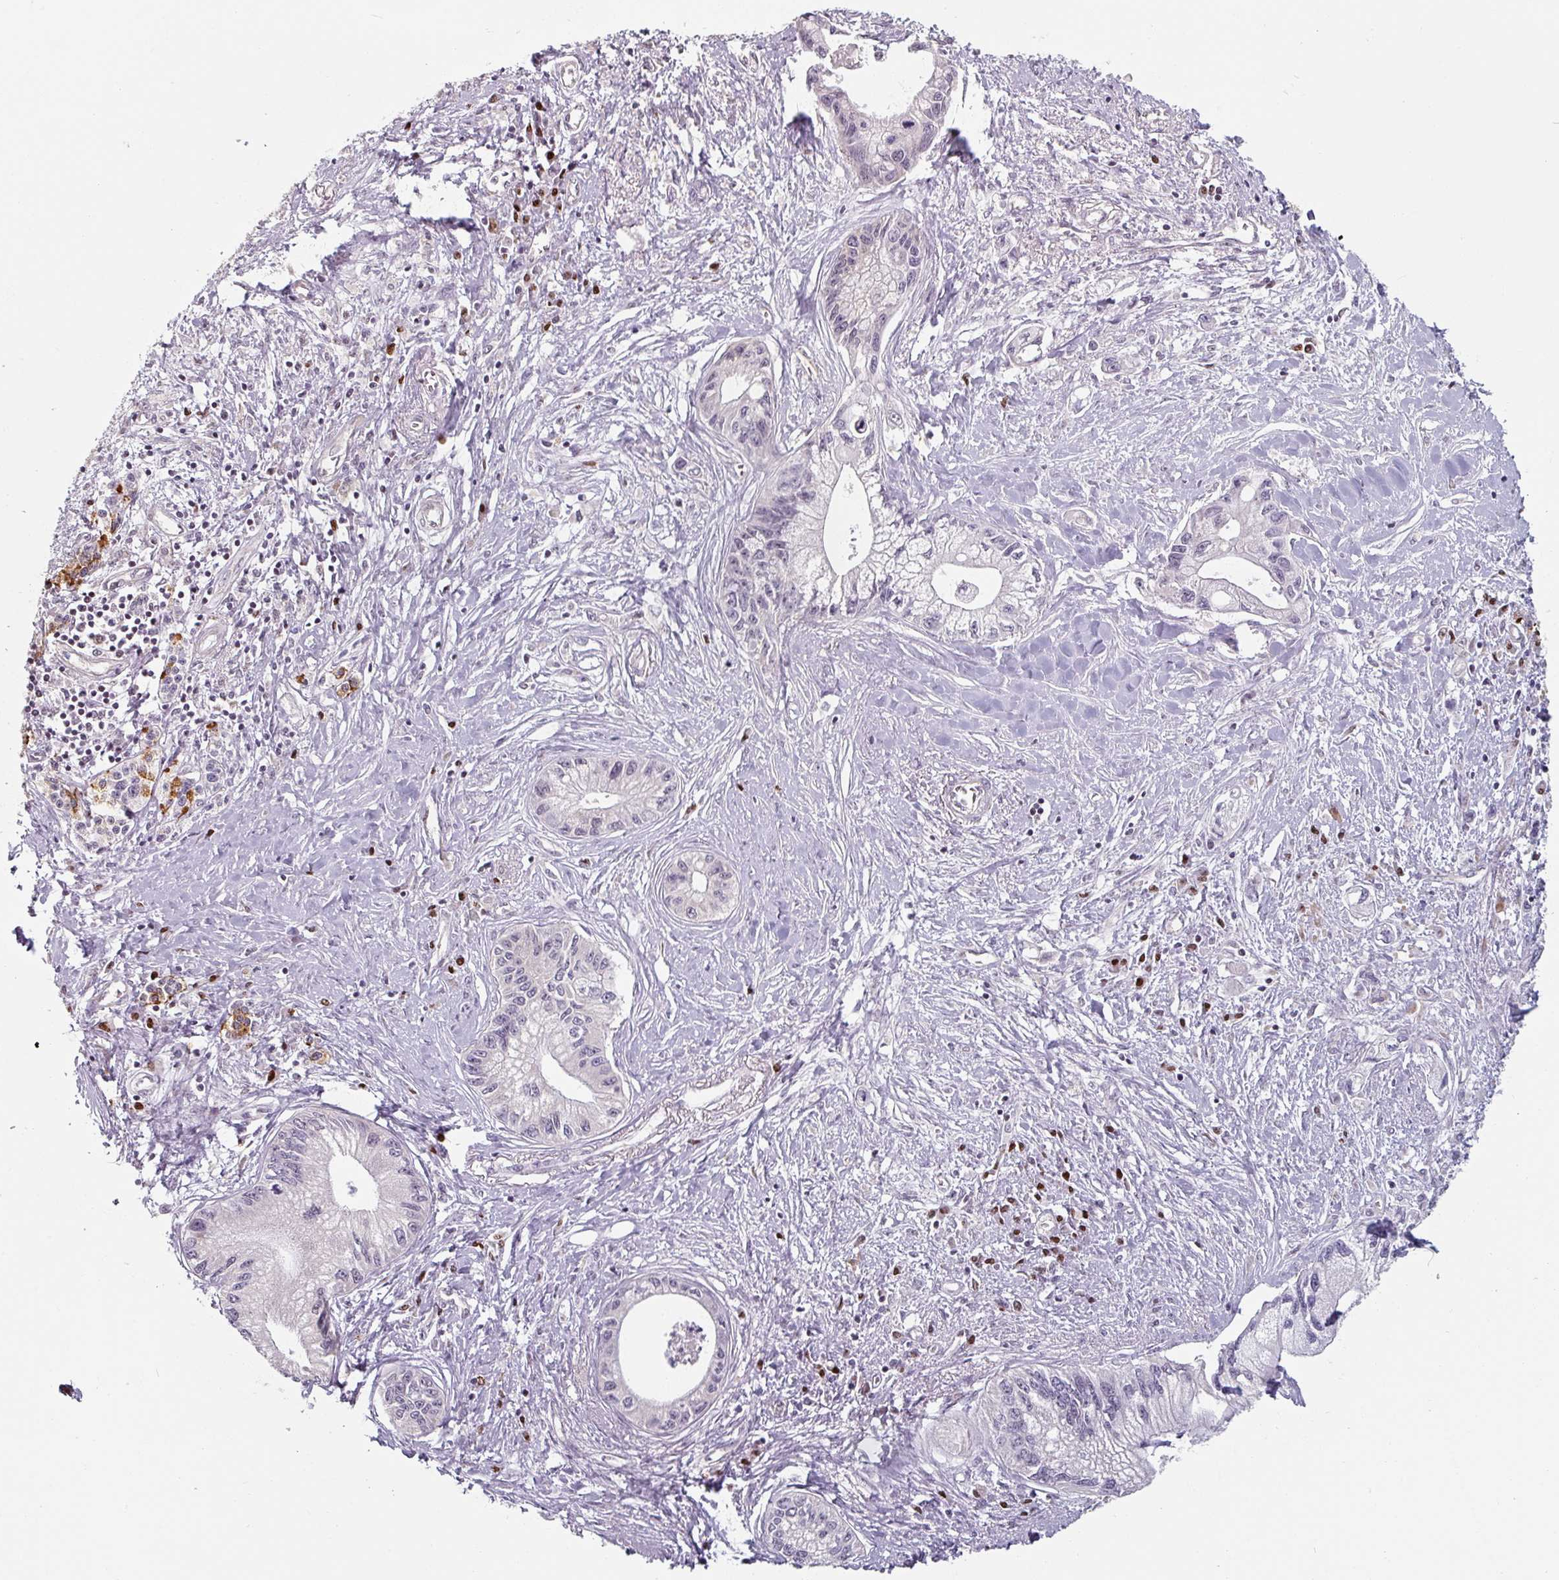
{"staining": {"intensity": "negative", "quantity": "none", "location": "none"}, "tissue": "pancreatic cancer", "cell_type": "Tumor cells", "image_type": "cancer", "snomed": [{"axis": "morphology", "description": "Adenocarcinoma, NOS"}, {"axis": "topography", "description": "Pancreas"}], "caption": "Tumor cells are negative for protein expression in human pancreatic cancer.", "gene": "ZBTB6", "patient": {"sex": "male", "age": 61}}